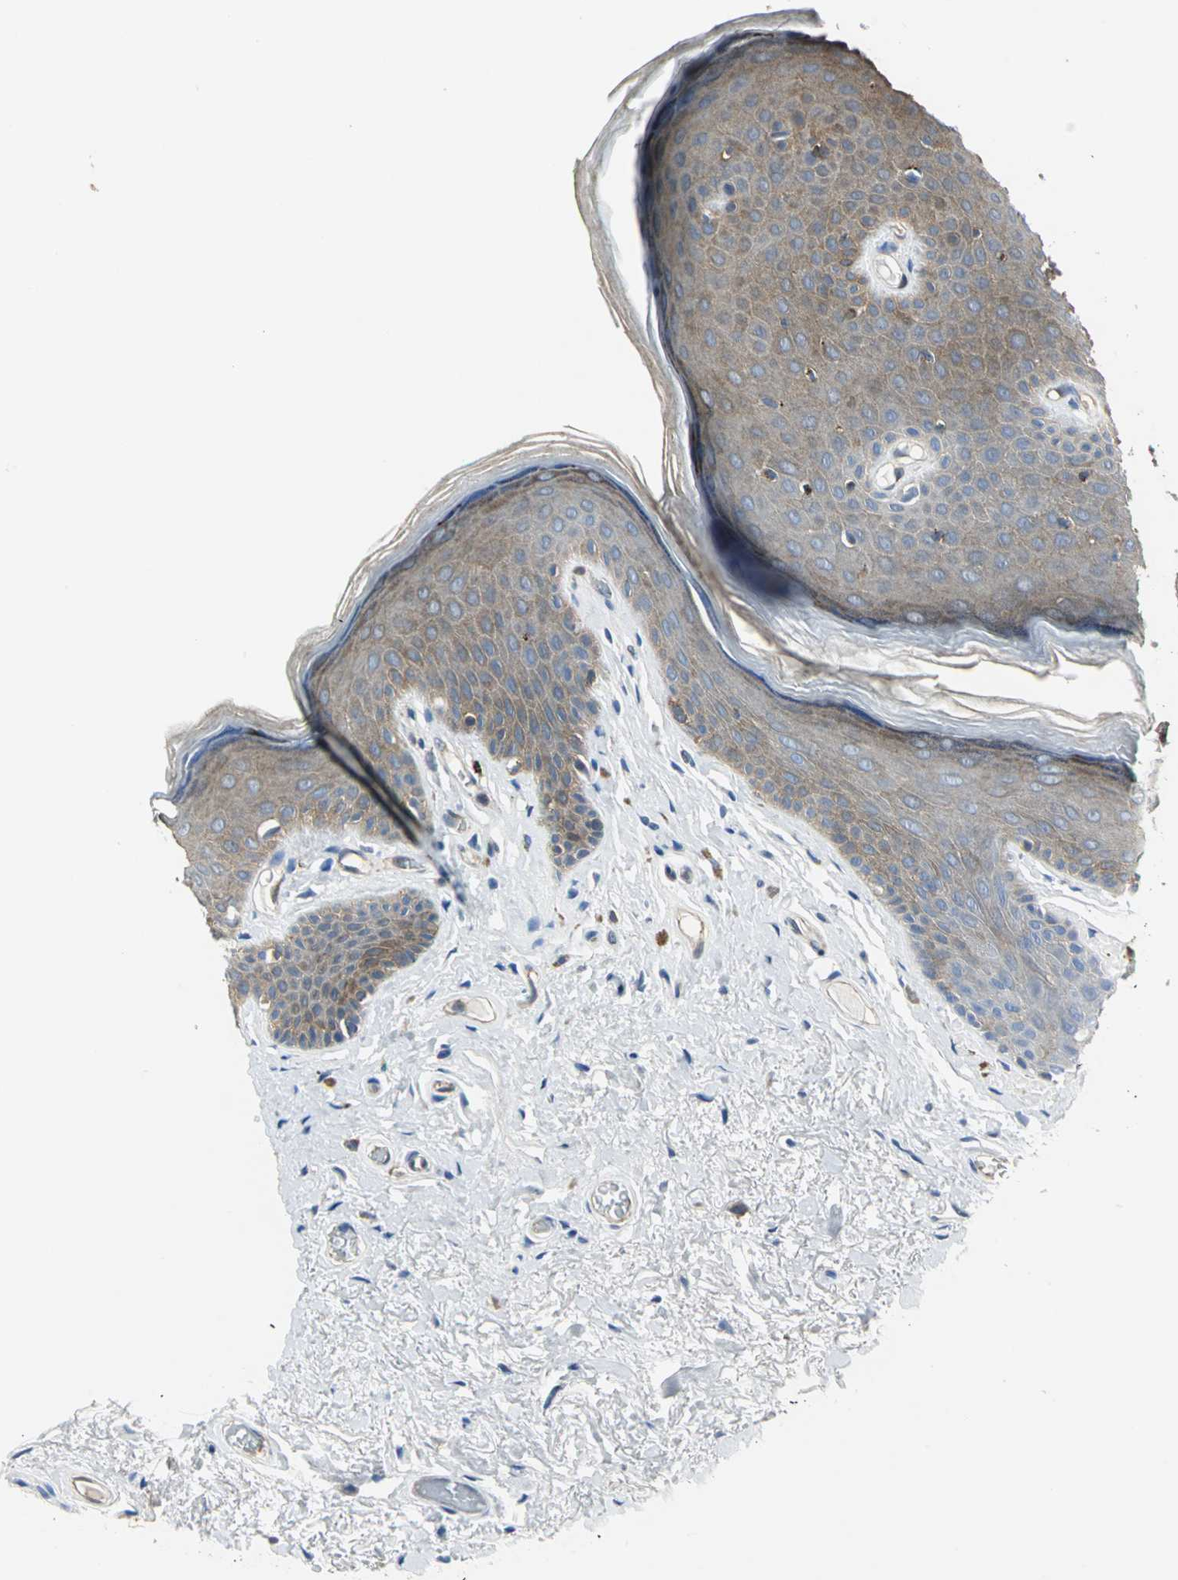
{"staining": {"intensity": "moderate", "quantity": ">75%", "location": "cytoplasmic/membranous"}, "tissue": "skin", "cell_type": "Epidermal cells", "image_type": "normal", "snomed": [{"axis": "morphology", "description": "Normal tissue, NOS"}, {"axis": "topography", "description": "Anal"}], "caption": "Brown immunohistochemical staining in normal skin displays moderate cytoplasmic/membranous expression in about >75% of epidermal cells. The staining was performed using DAB to visualize the protein expression in brown, while the nuclei were stained in blue with hematoxylin (Magnification: 20x).", "gene": "ENSG00000285130", "patient": {"sex": "male", "age": 74}}